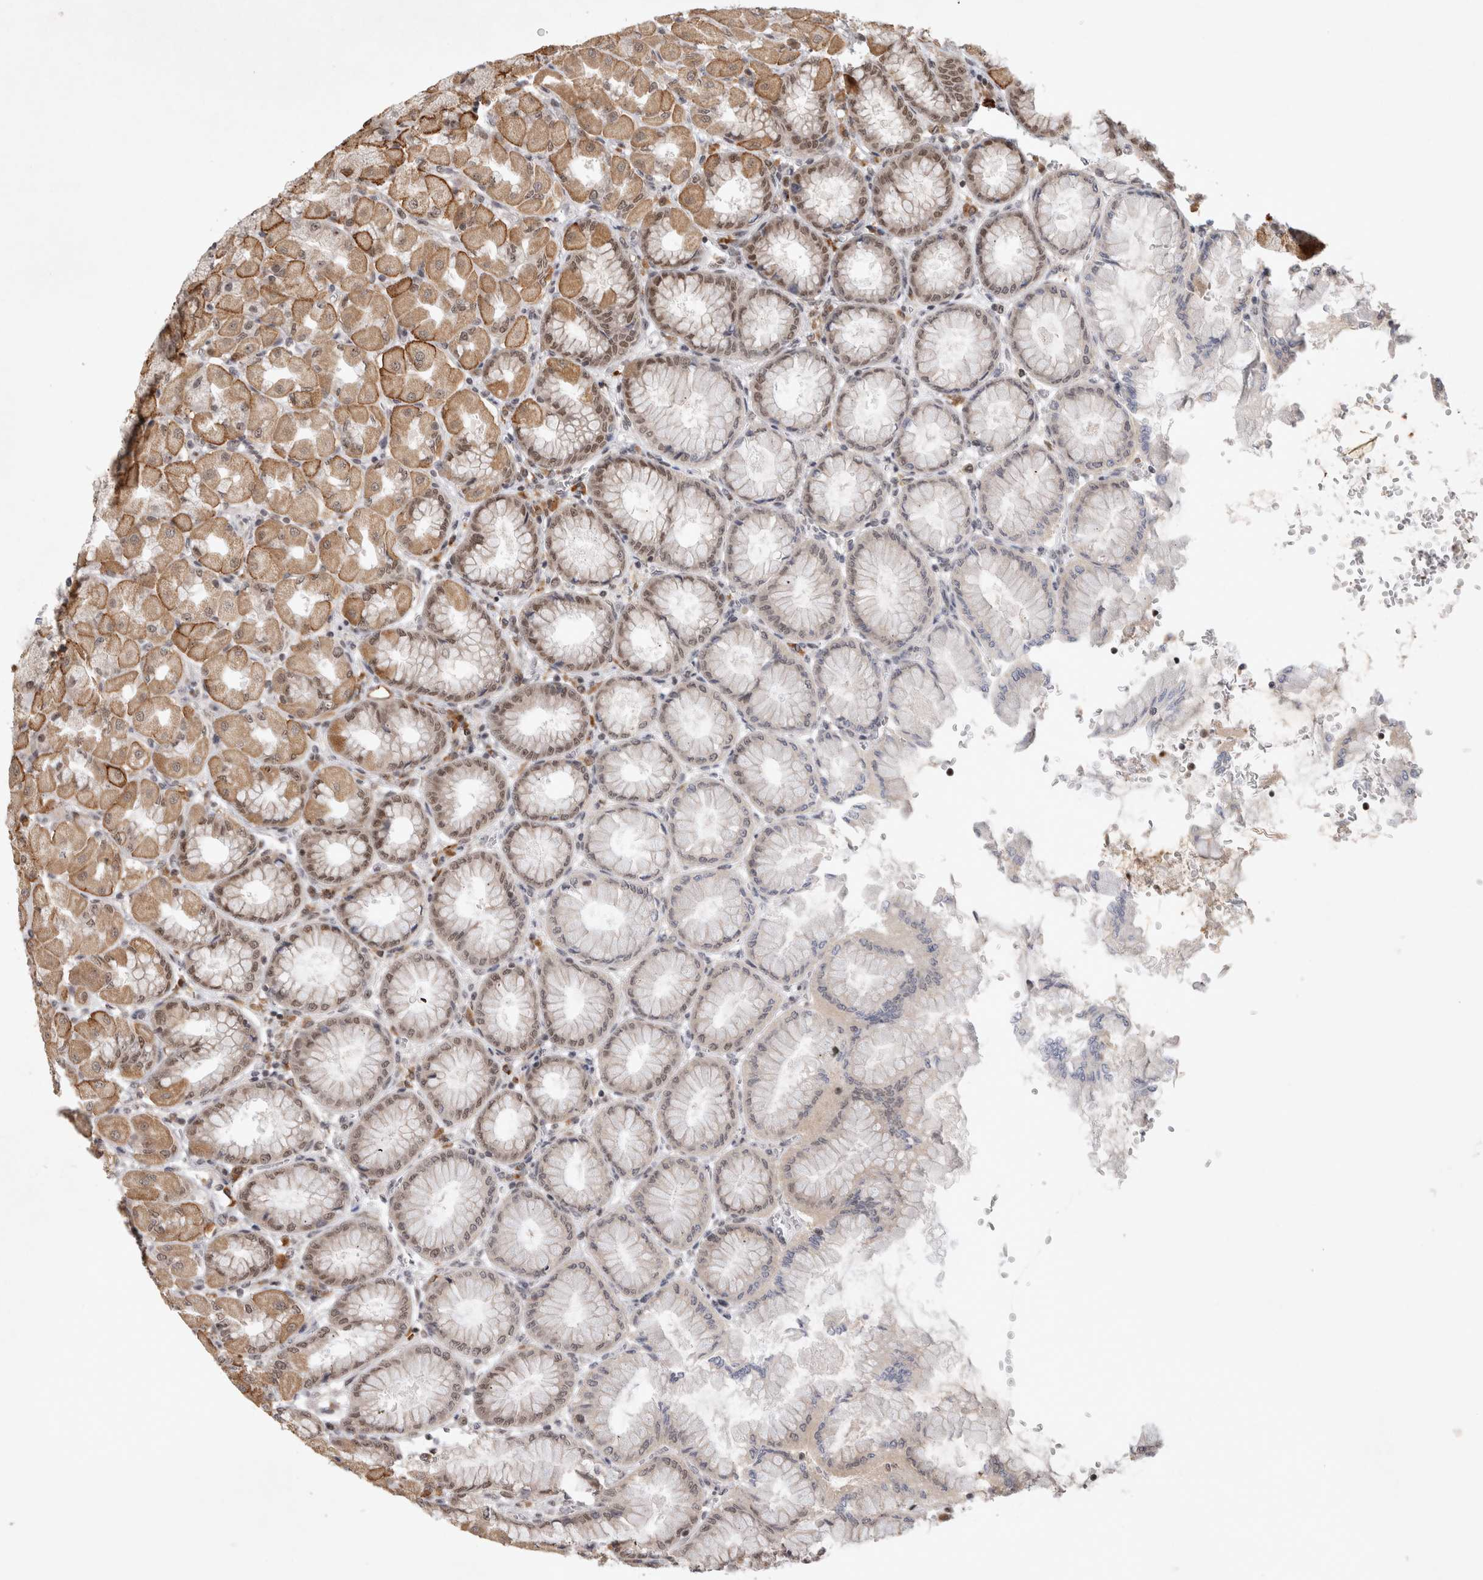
{"staining": {"intensity": "strong", "quantity": ">75%", "location": "cytoplasmic/membranous,nuclear"}, "tissue": "stomach", "cell_type": "Glandular cells", "image_type": "normal", "snomed": [{"axis": "morphology", "description": "Normal tissue, NOS"}, {"axis": "topography", "description": "Stomach, upper"}], "caption": "Strong cytoplasmic/membranous,nuclear positivity is seen in about >75% of glandular cells in benign stomach. Using DAB (brown) and hematoxylin (blue) stains, captured at high magnification using brightfield microscopy.", "gene": "HESX1", "patient": {"sex": "female", "age": 56}}